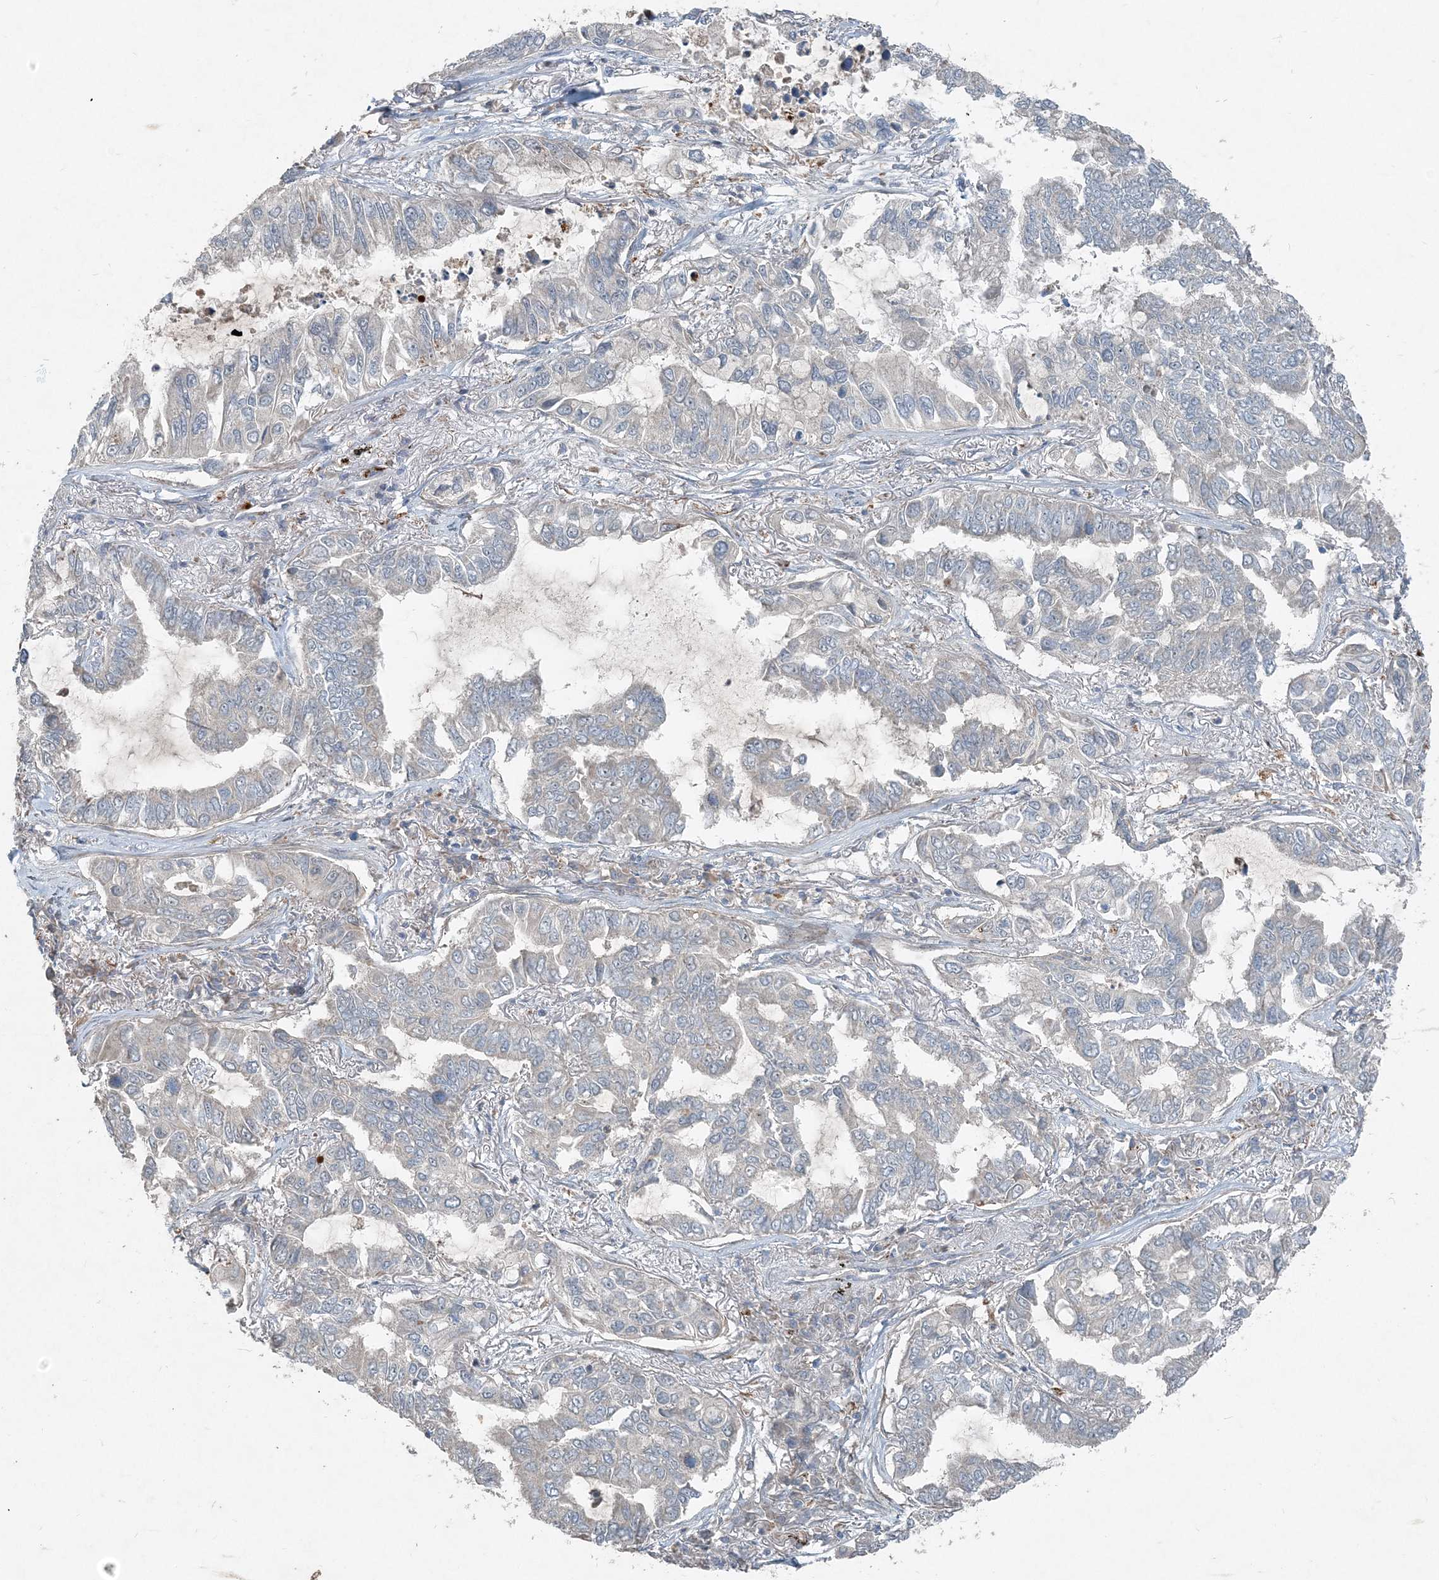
{"staining": {"intensity": "negative", "quantity": "none", "location": "none"}, "tissue": "lung cancer", "cell_type": "Tumor cells", "image_type": "cancer", "snomed": [{"axis": "morphology", "description": "Adenocarcinoma, NOS"}, {"axis": "topography", "description": "Lung"}], "caption": "Photomicrograph shows no significant protein staining in tumor cells of lung cancer (adenocarcinoma). (DAB (3,3'-diaminobenzidine) immunohistochemistry (IHC) visualized using brightfield microscopy, high magnification).", "gene": "INTU", "patient": {"sex": "male", "age": 64}}